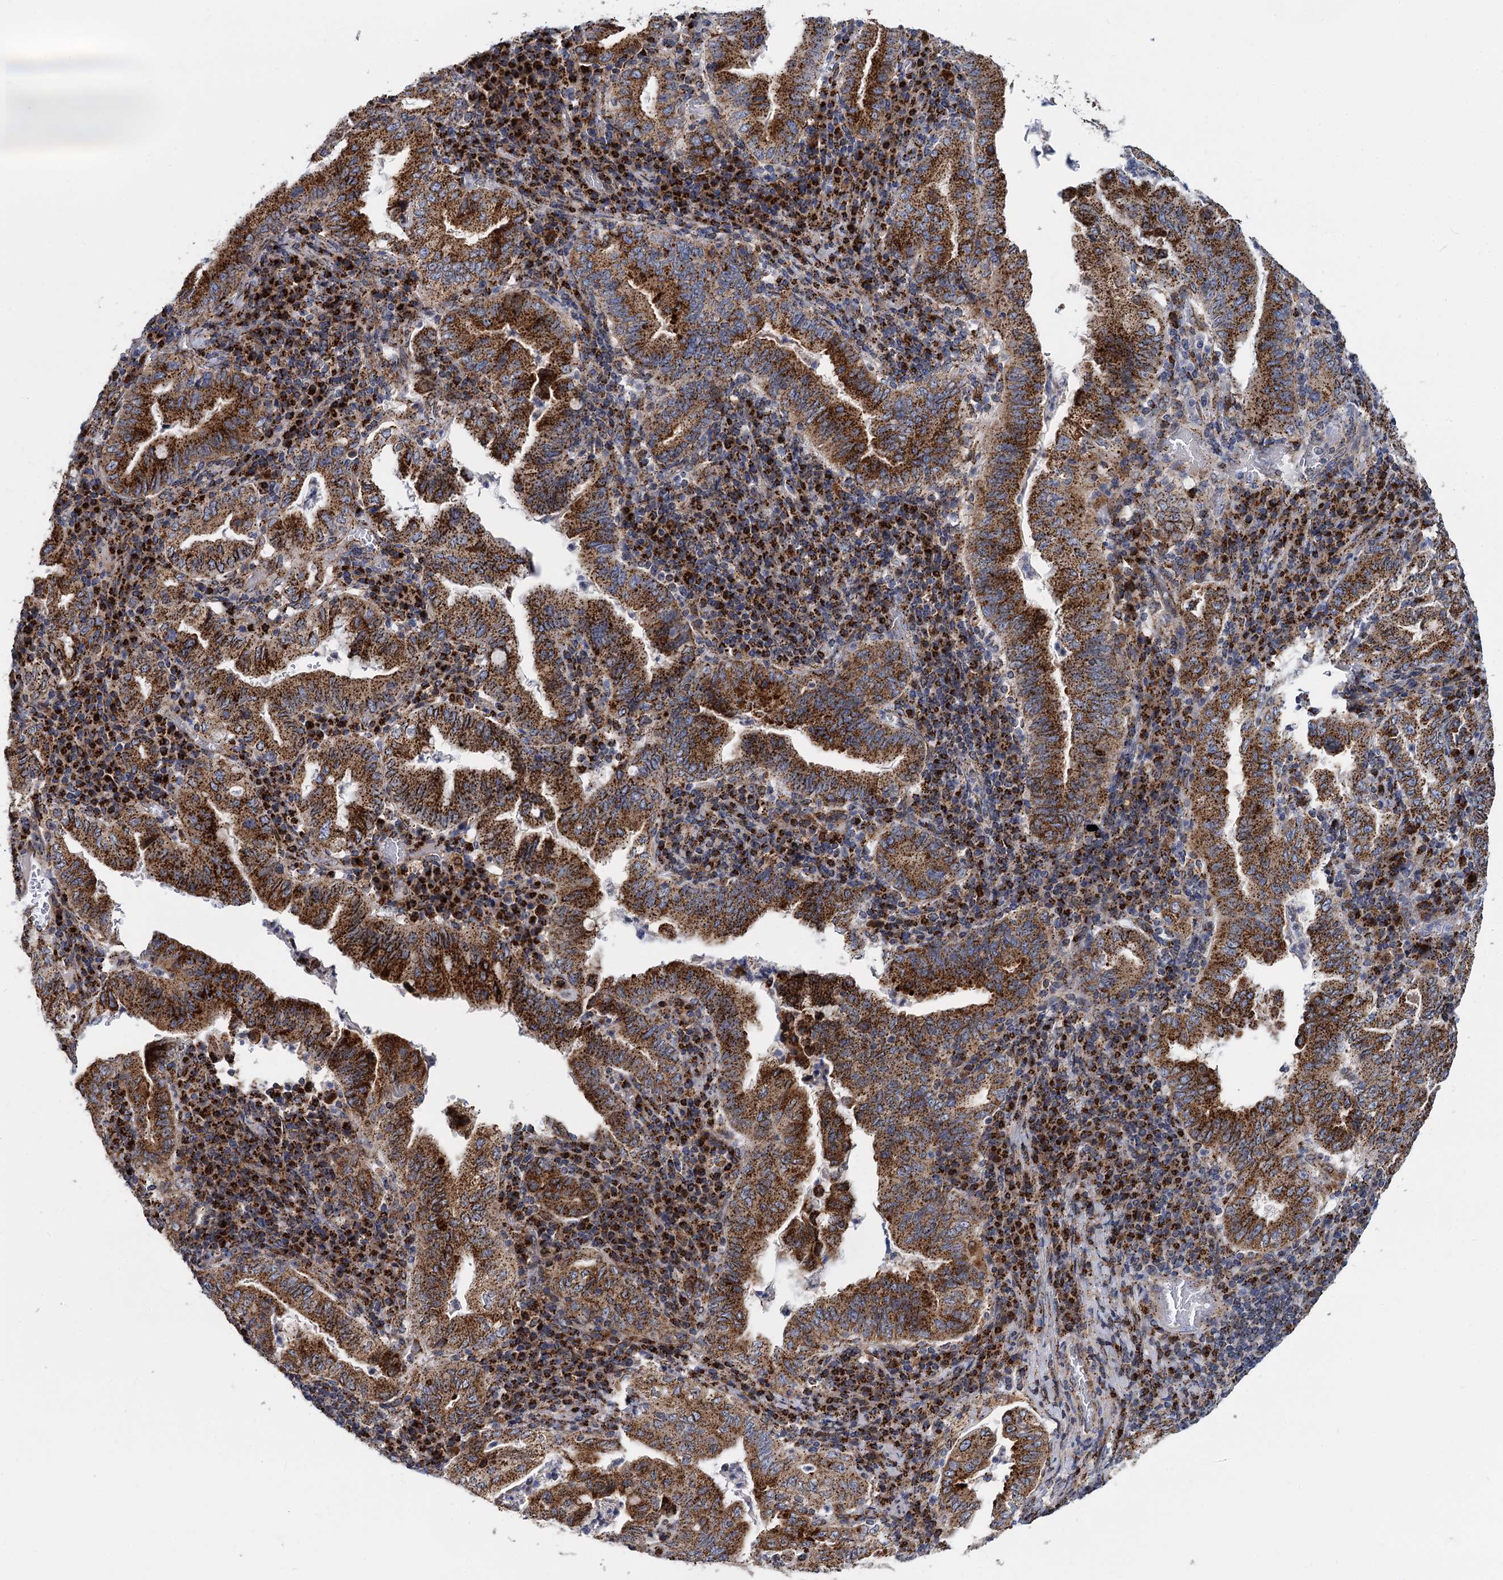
{"staining": {"intensity": "strong", "quantity": ">75%", "location": "cytoplasmic/membranous"}, "tissue": "stomach cancer", "cell_type": "Tumor cells", "image_type": "cancer", "snomed": [{"axis": "morphology", "description": "Normal tissue, NOS"}, {"axis": "morphology", "description": "Adenocarcinoma, NOS"}, {"axis": "topography", "description": "Esophagus"}, {"axis": "topography", "description": "Stomach, upper"}, {"axis": "topography", "description": "Peripheral nerve tissue"}], "caption": "Human stomach cancer stained with a protein marker reveals strong staining in tumor cells.", "gene": "SUPT20H", "patient": {"sex": "male", "age": 62}}